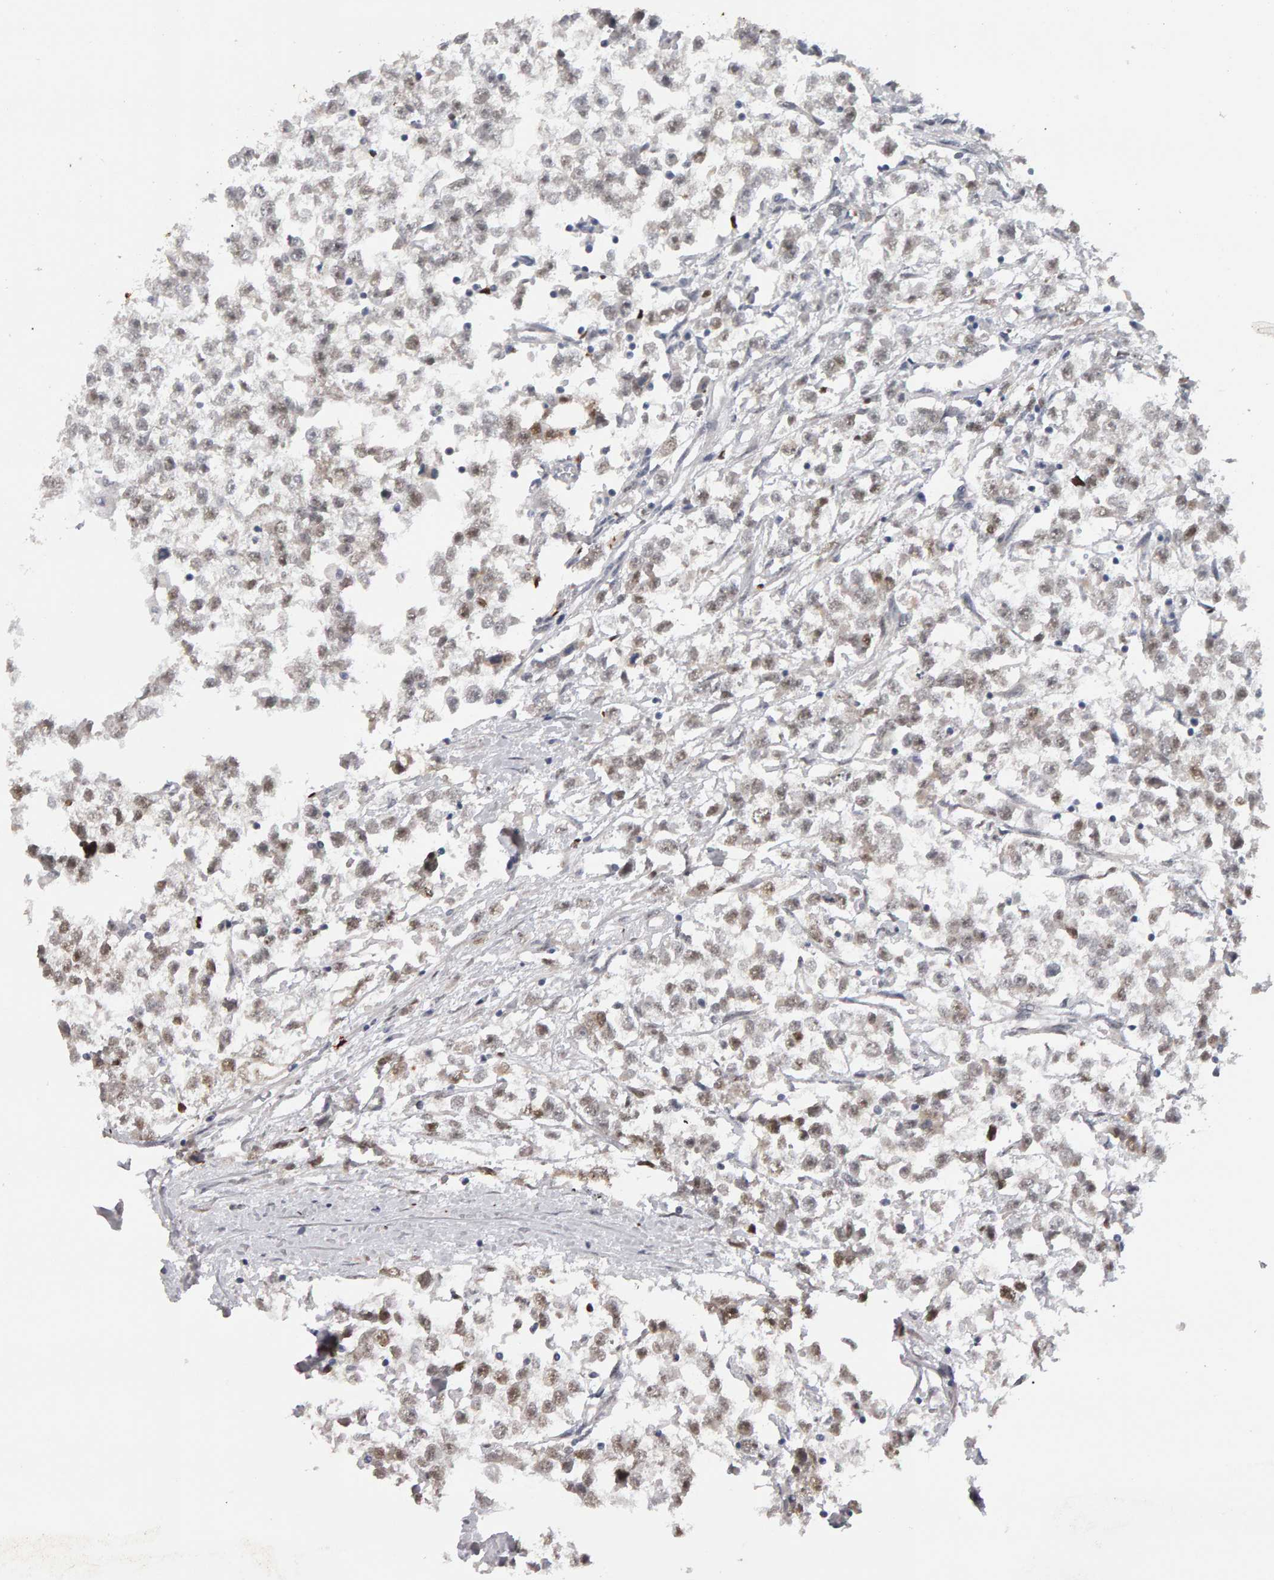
{"staining": {"intensity": "weak", "quantity": ">75%", "location": "nuclear"}, "tissue": "testis cancer", "cell_type": "Tumor cells", "image_type": "cancer", "snomed": [{"axis": "morphology", "description": "Seminoma, NOS"}, {"axis": "morphology", "description": "Carcinoma, Embryonal, NOS"}, {"axis": "topography", "description": "Testis"}], "caption": "Testis seminoma stained with DAB IHC exhibits low levels of weak nuclear positivity in approximately >75% of tumor cells.", "gene": "IPO8", "patient": {"sex": "male", "age": 51}}